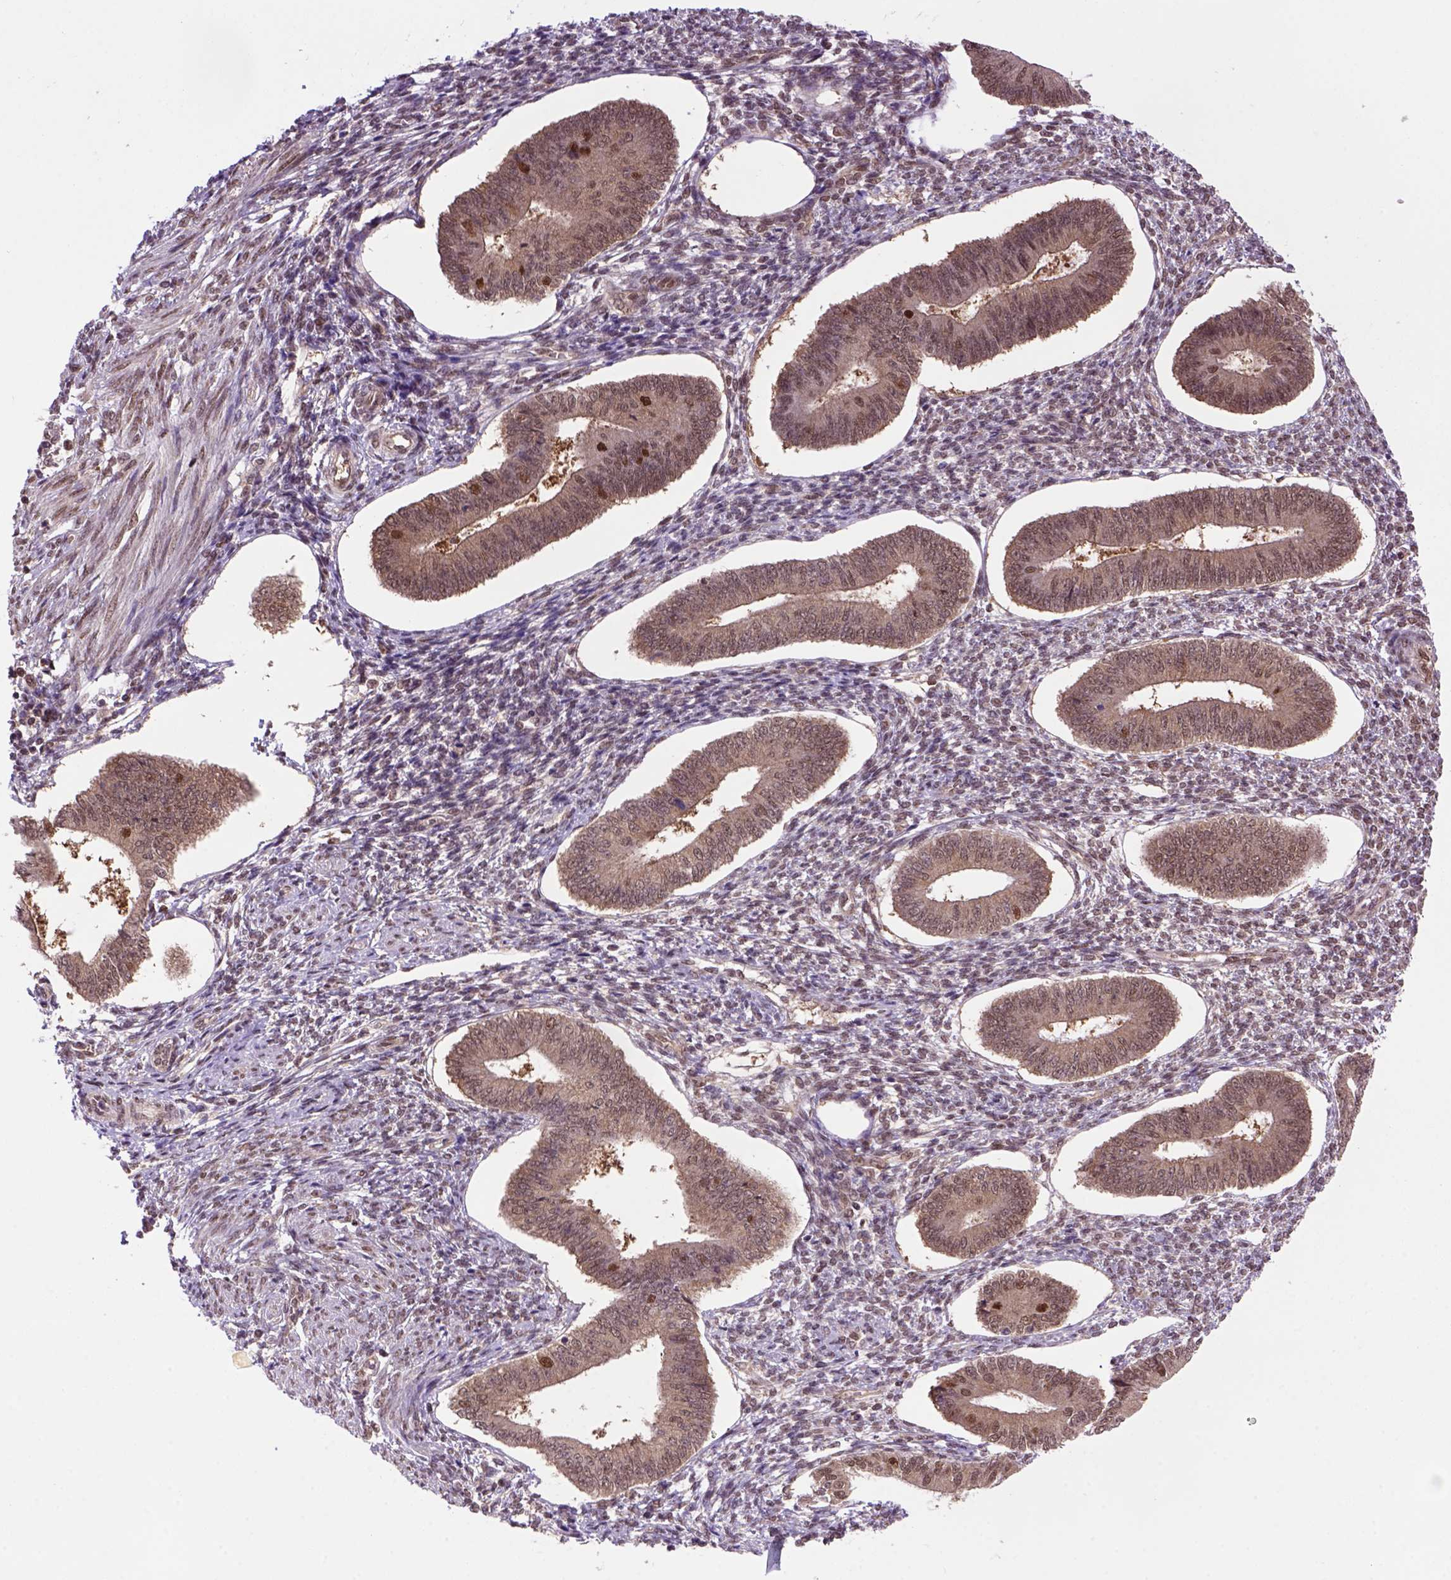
{"staining": {"intensity": "moderate", "quantity": ">75%", "location": "nuclear"}, "tissue": "endometrium", "cell_type": "Cells in endometrial stroma", "image_type": "normal", "snomed": [{"axis": "morphology", "description": "Normal tissue, NOS"}, {"axis": "topography", "description": "Endometrium"}], "caption": "This photomicrograph displays IHC staining of normal endometrium, with medium moderate nuclear expression in approximately >75% of cells in endometrial stroma.", "gene": "PSMC2", "patient": {"sex": "female", "age": 42}}